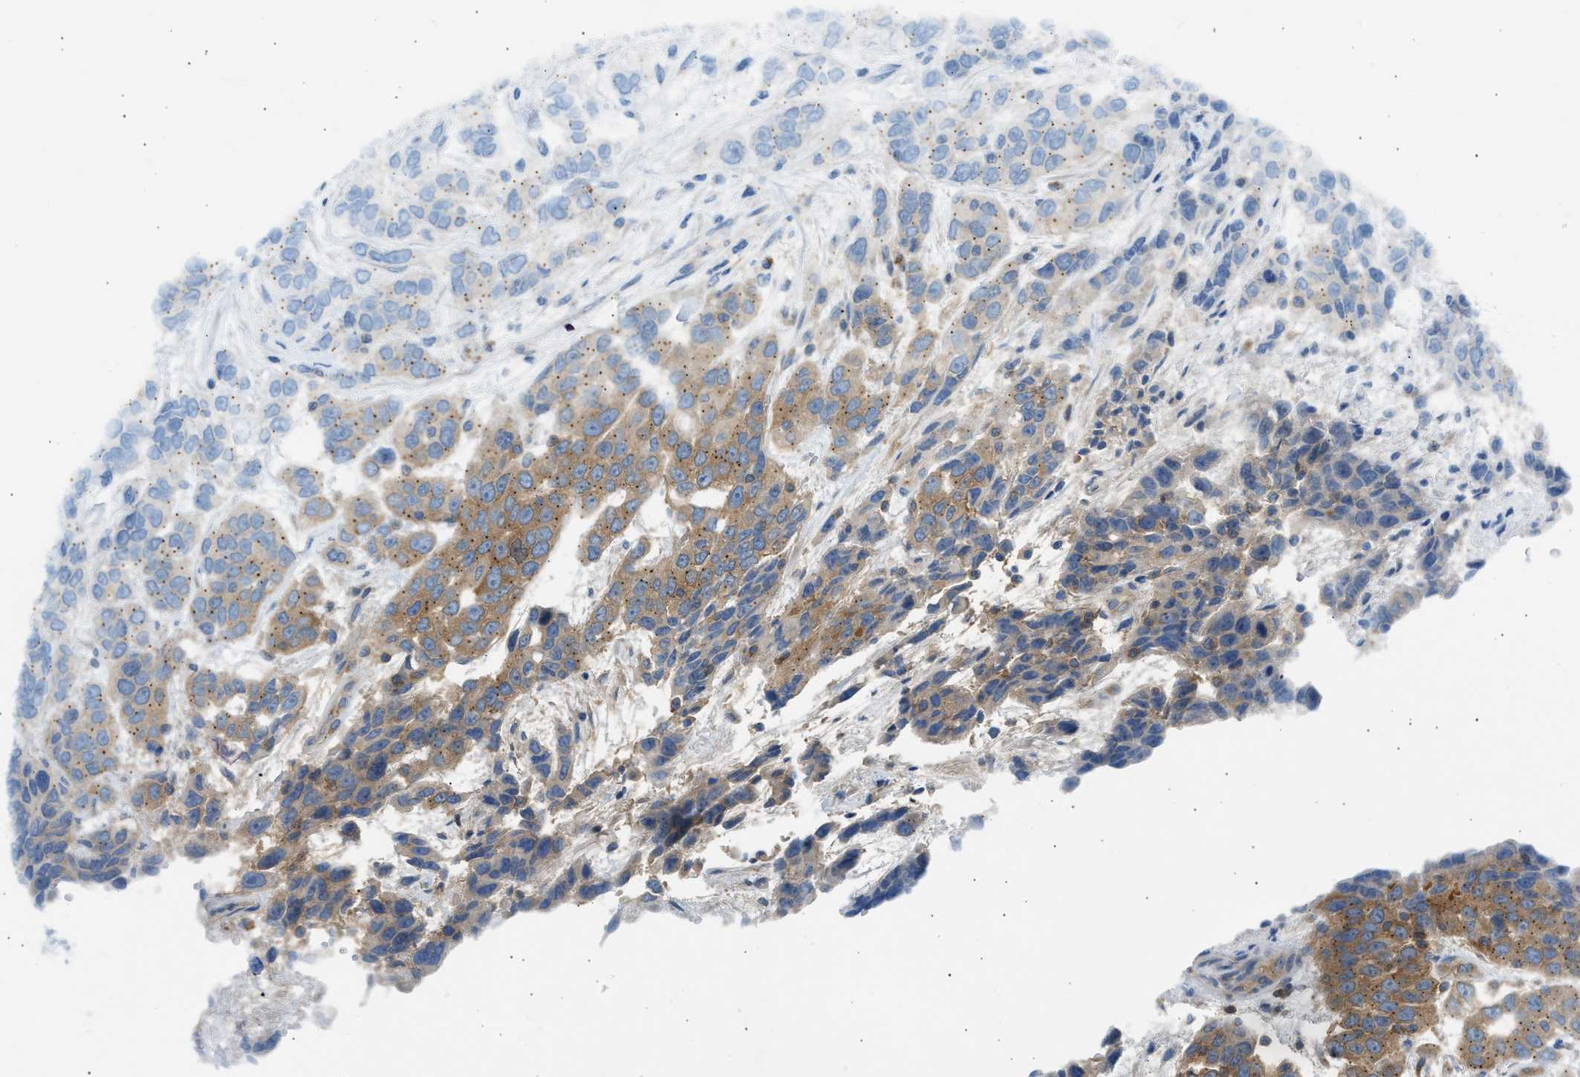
{"staining": {"intensity": "moderate", "quantity": ">75%", "location": "cytoplasmic/membranous"}, "tissue": "urothelial cancer", "cell_type": "Tumor cells", "image_type": "cancer", "snomed": [{"axis": "morphology", "description": "Urothelial carcinoma, High grade"}, {"axis": "topography", "description": "Urinary bladder"}], "caption": "Immunohistochemistry histopathology image of high-grade urothelial carcinoma stained for a protein (brown), which reveals medium levels of moderate cytoplasmic/membranous expression in about >75% of tumor cells.", "gene": "TRIM50", "patient": {"sex": "female", "age": 80}}